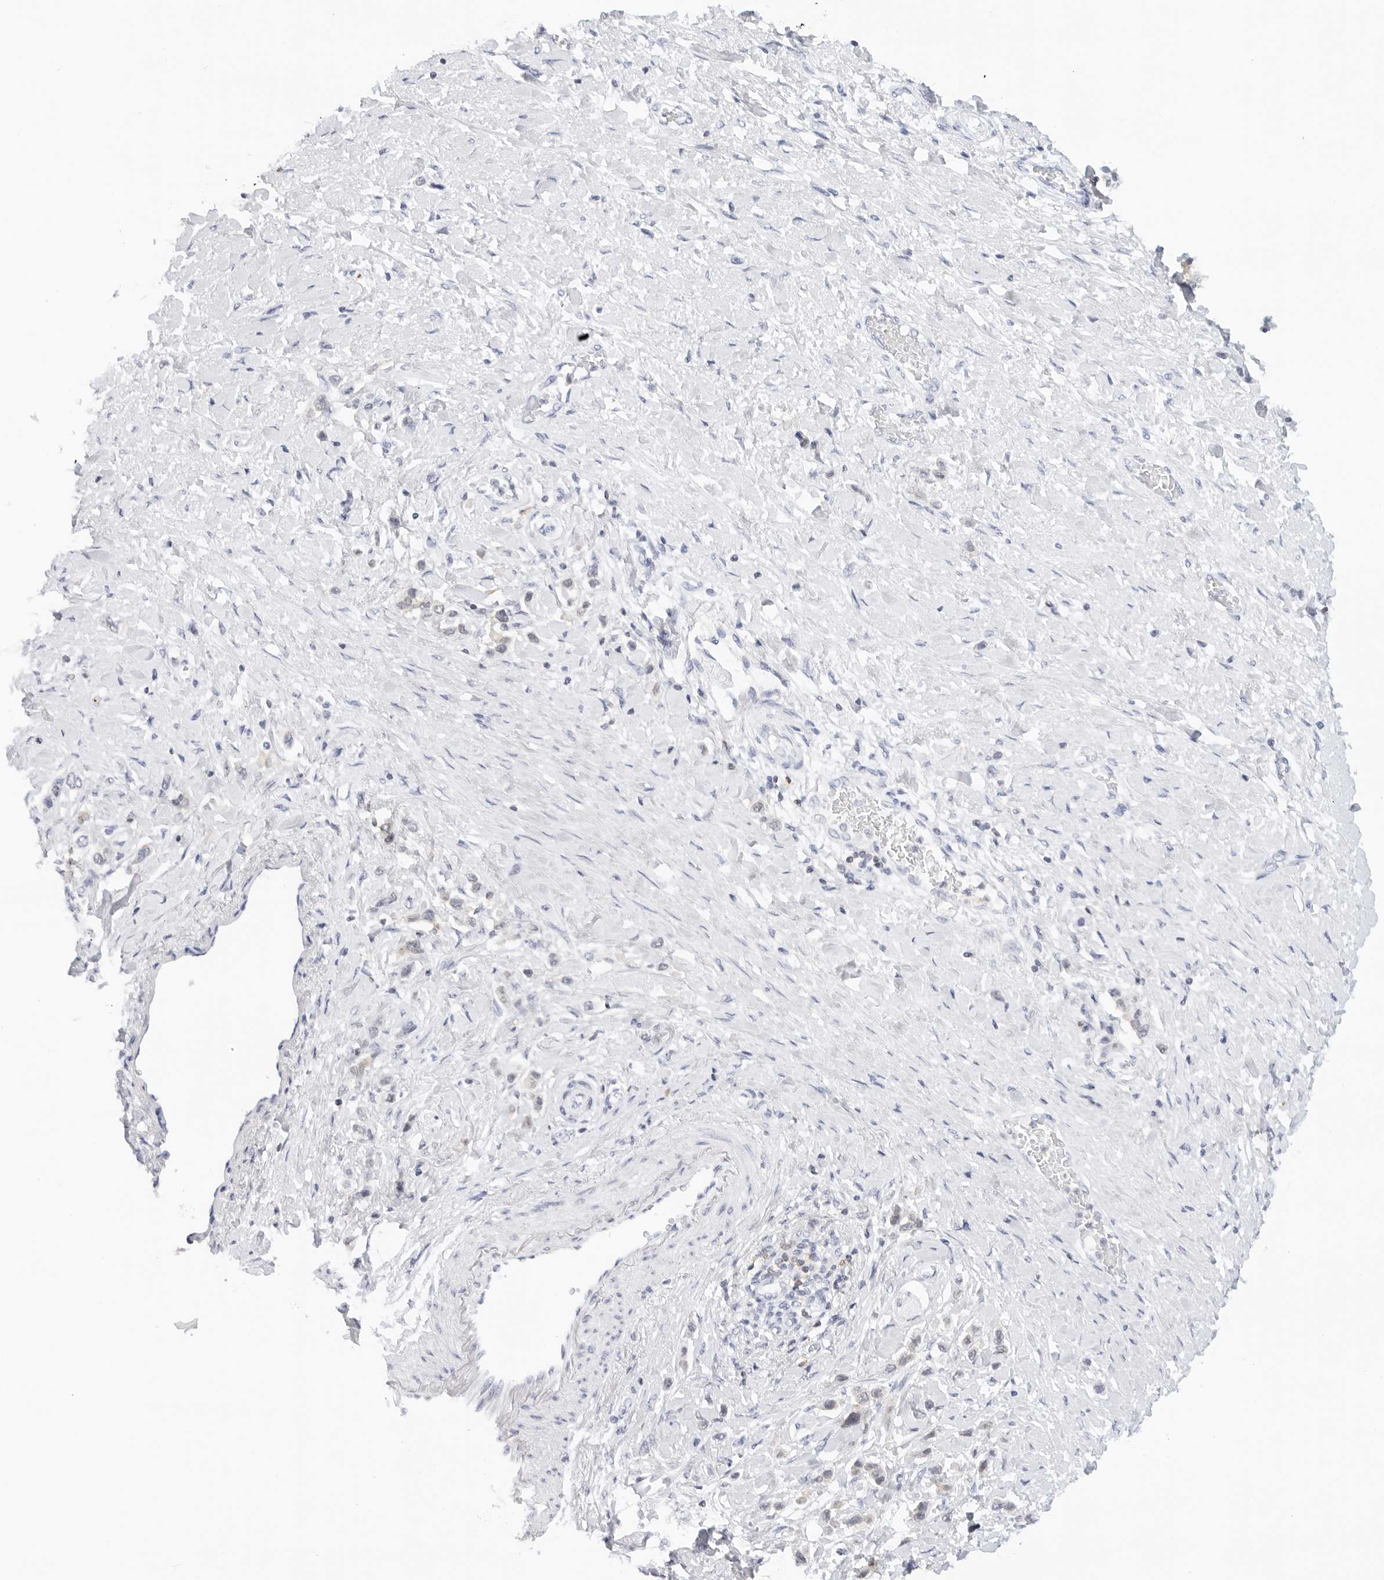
{"staining": {"intensity": "negative", "quantity": "none", "location": "none"}, "tissue": "stomach cancer", "cell_type": "Tumor cells", "image_type": "cancer", "snomed": [{"axis": "morphology", "description": "Adenocarcinoma, NOS"}, {"axis": "topography", "description": "Stomach"}], "caption": "A photomicrograph of stomach adenocarcinoma stained for a protein reveals no brown staining in tumor cells.", "gene": "SLC9A3R1", "patient": {"sex": "female", "age": 65}}